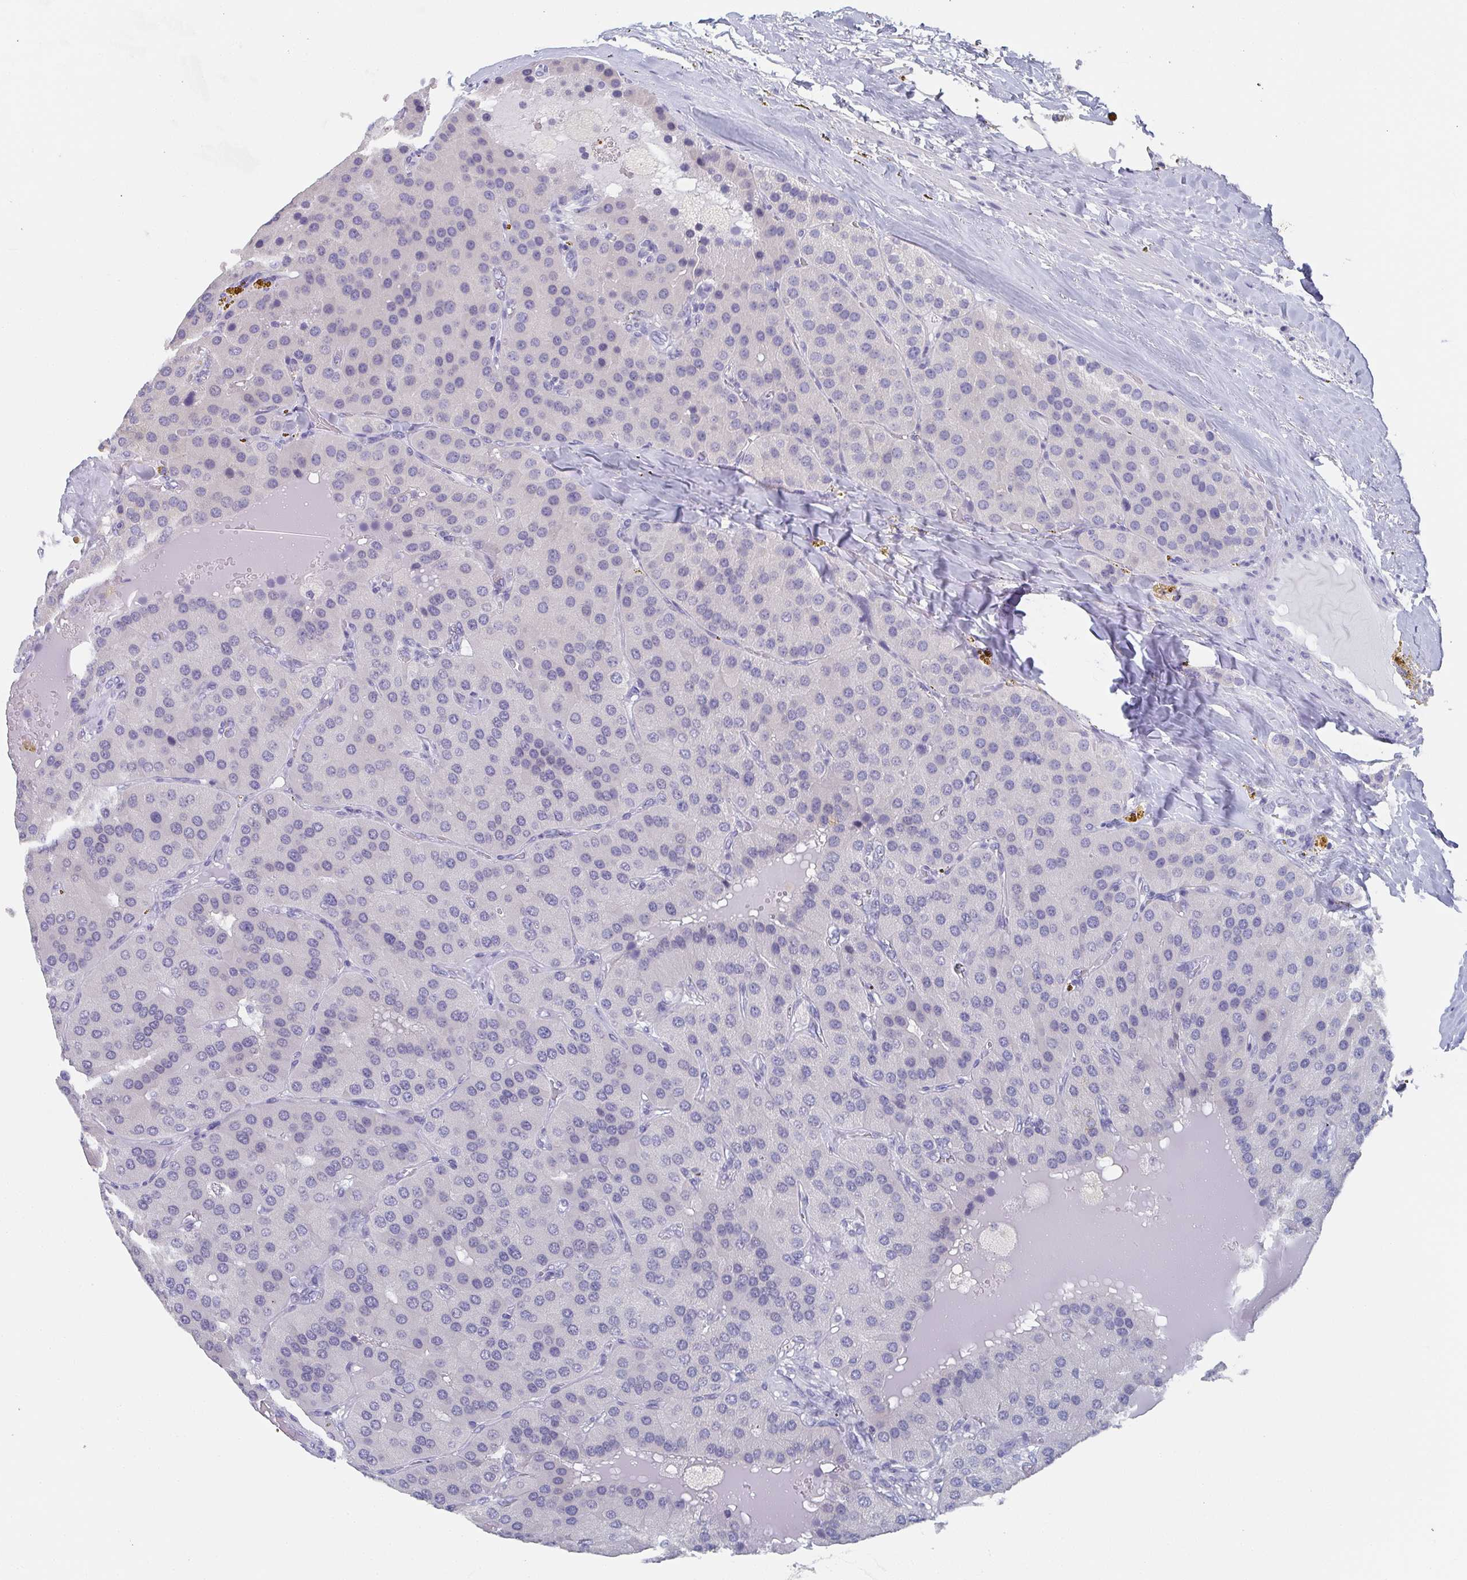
{"staining": {"intensity": "negative", "quantity": "none", "location": "none"}, "tissue": "parathyroid gland", "cell_type": "Glandular cells", "image_type": "normal", "snomed": [{"axis": "morphology", "description": "Normal tissue, NOS"}, {"axis": "morphology", "description": "Adenoma, NOS"}, {"axis": "topography", "description": "Parathyroid gland"}], "caption": "IHC of benign parathyroid gland shows no positivity in glandular cells.", "gene": "DYDC2", "patient": {"sex": "female", "age": 86}}